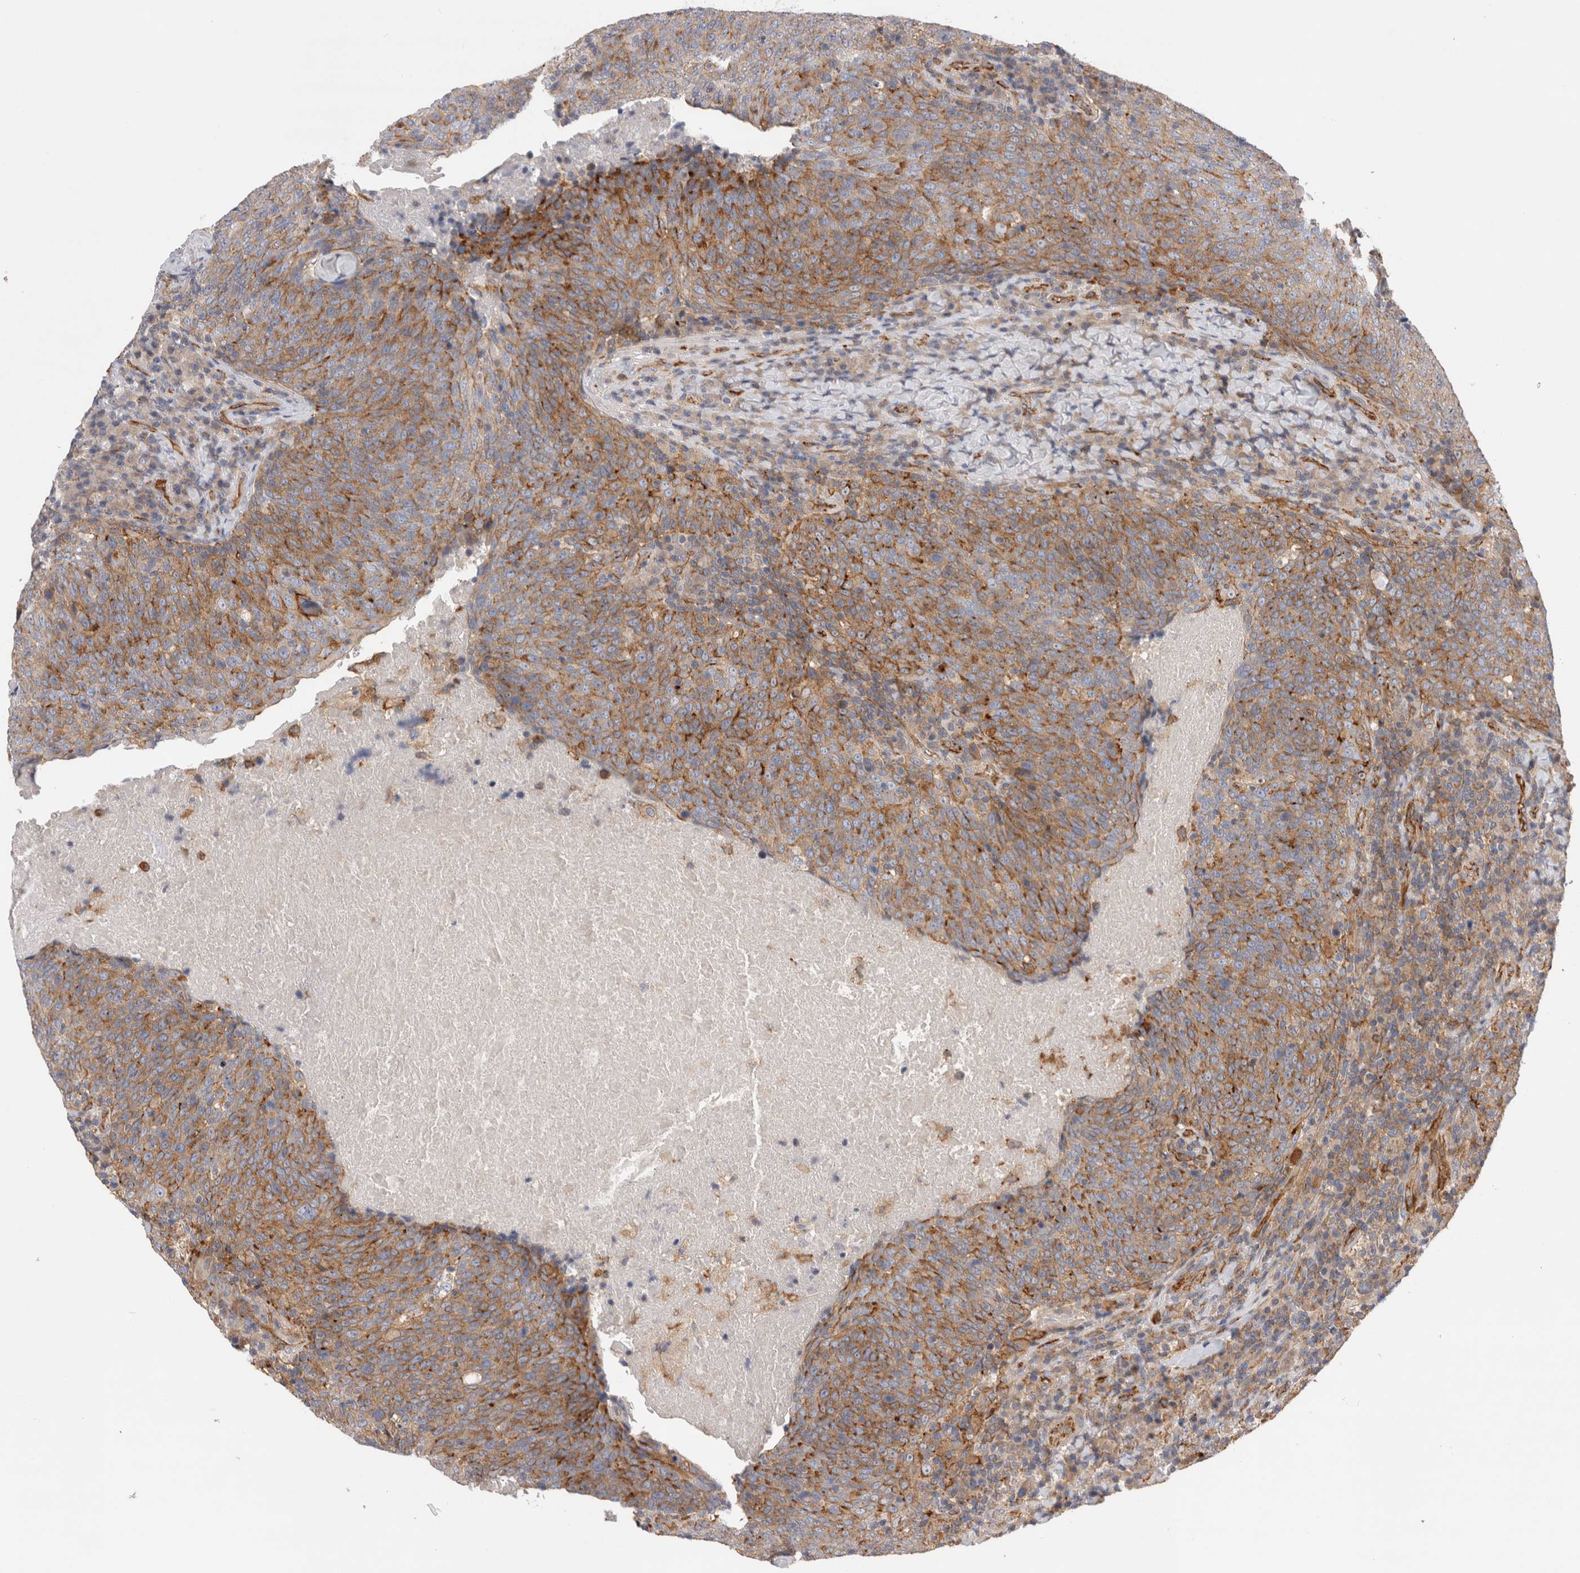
{"staining": {"intensity": "moderate", "quantity": ">75%", "location": "cytoplasmic/membranous"}, "tissue": "head and neck cancer", "cell_type": "Tumor cells", "image_type": "cancer", "snomed": [{"axis": "morphology", "description": "Squamous cell carcinoma, NOS"}, {"axis": "morphology", "description": "Squamous cell carcinoma, metastatic, NOS"}, {"axis": "topography", "description": "Lymph node"}, {"axis": "topography", "description": "Head-Neck"}], "caption": "Immunohistochemistry (DAB) staining of head and neck cancer displays moderate cytoplasmic/membranous protein staining in approximately >75% of tumor cells.", "gene": "BNIP2", "patient": {"sex": "male", "age": 62}}